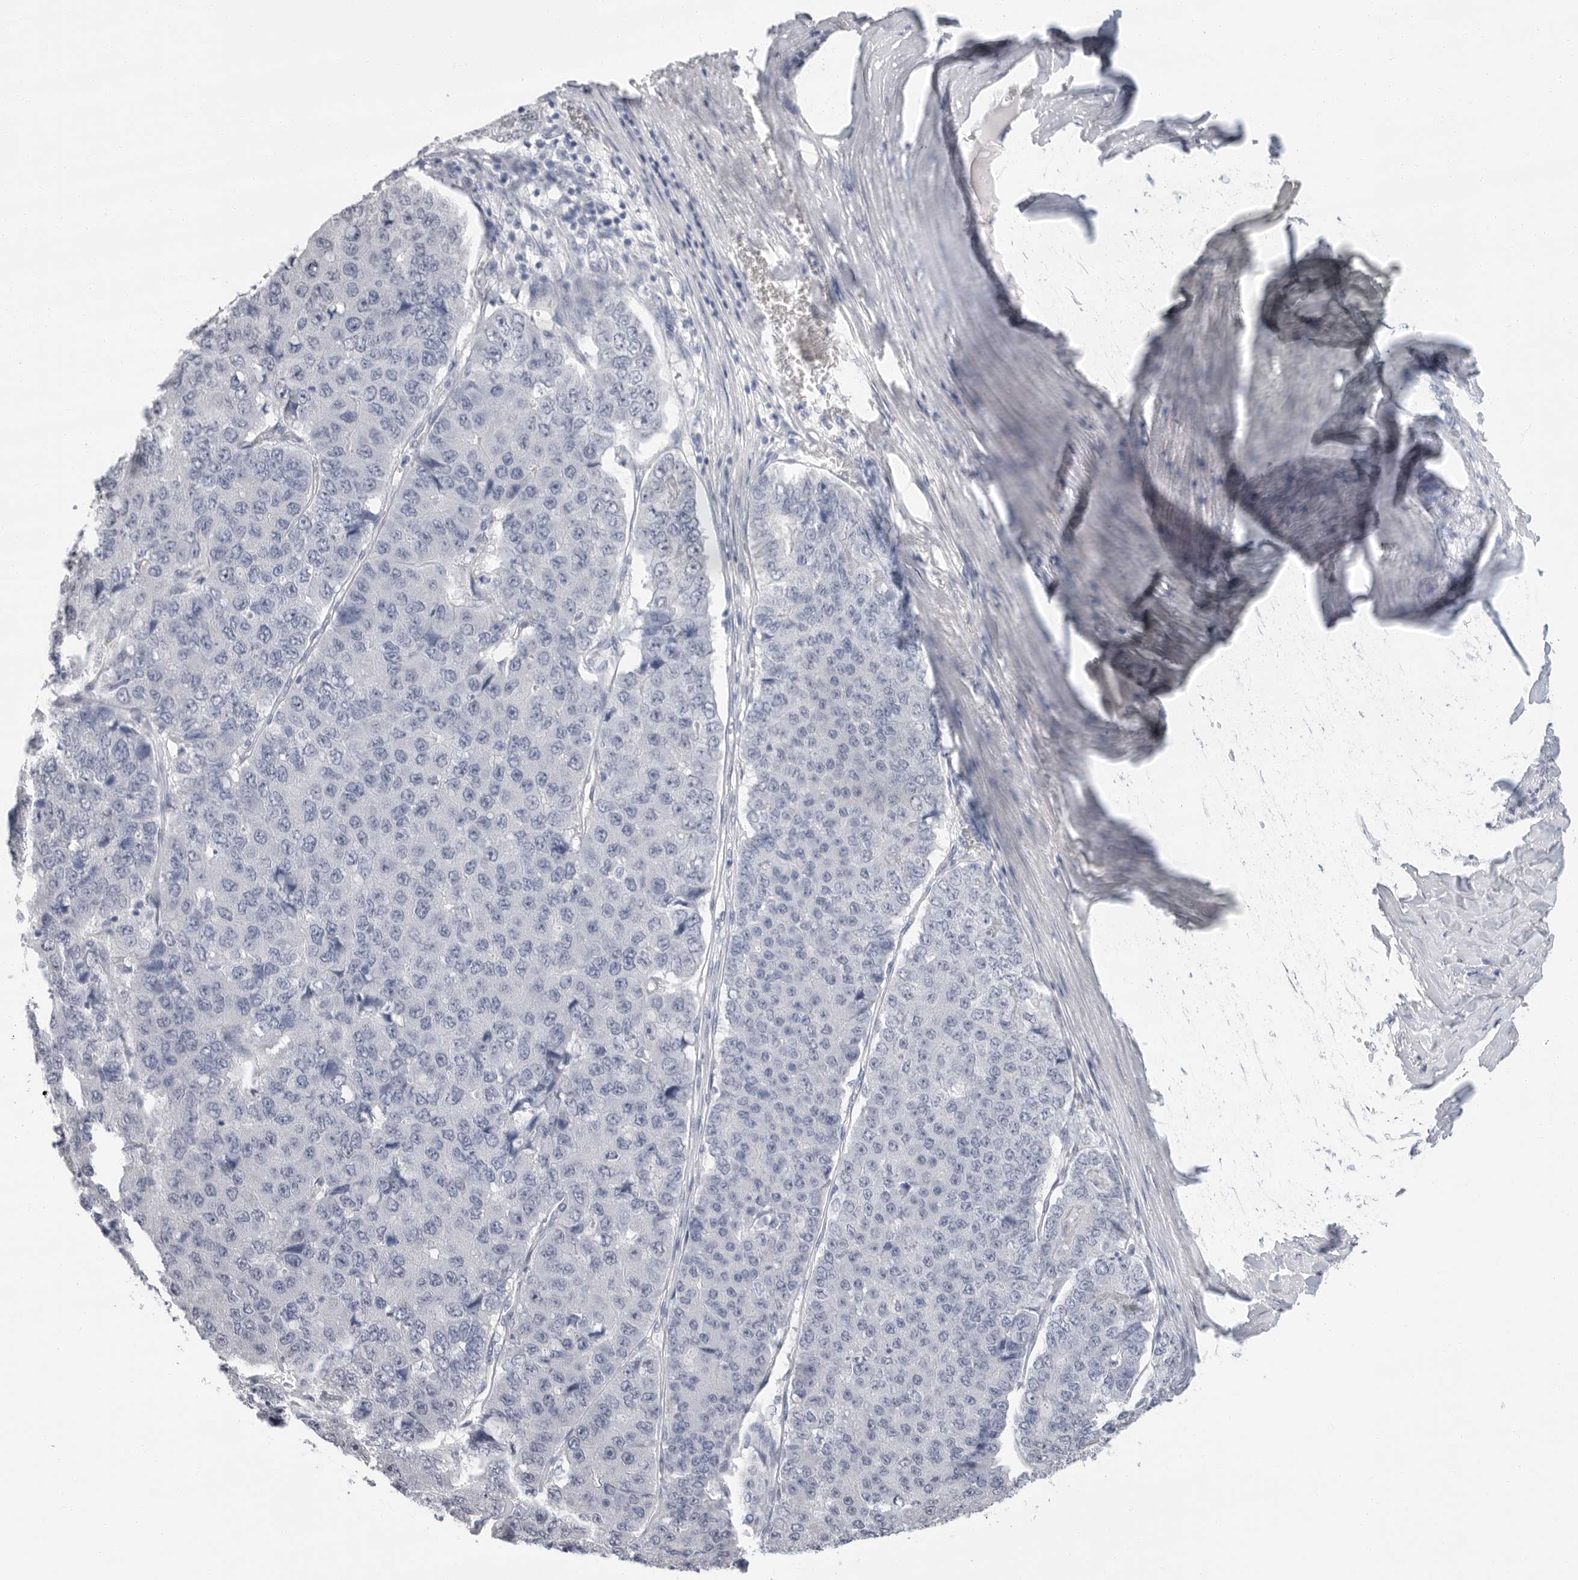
{"staining": {"intensity": "negative", "quantity": "none", "location": "none"}, "tissue": "pancreatic cancer", "cell_type": "Tumor cells", "image_type": "cancer", "snomed": [{"axis": "morphology", "description": "Adenocarcinoma, NOS"}, {"axis": "topography", "description": "Pancreas"}], "caption": "This micrograph is of adenocarcinoma (pancreatic) stained with immunohistochemistry (IHC) to label a protein in brown with the nuclei are counter-stained blue. There is no positivity in tumor cells.", "gene": "ARHGEF10", "patient": {"sex": "male", "age": 50}}